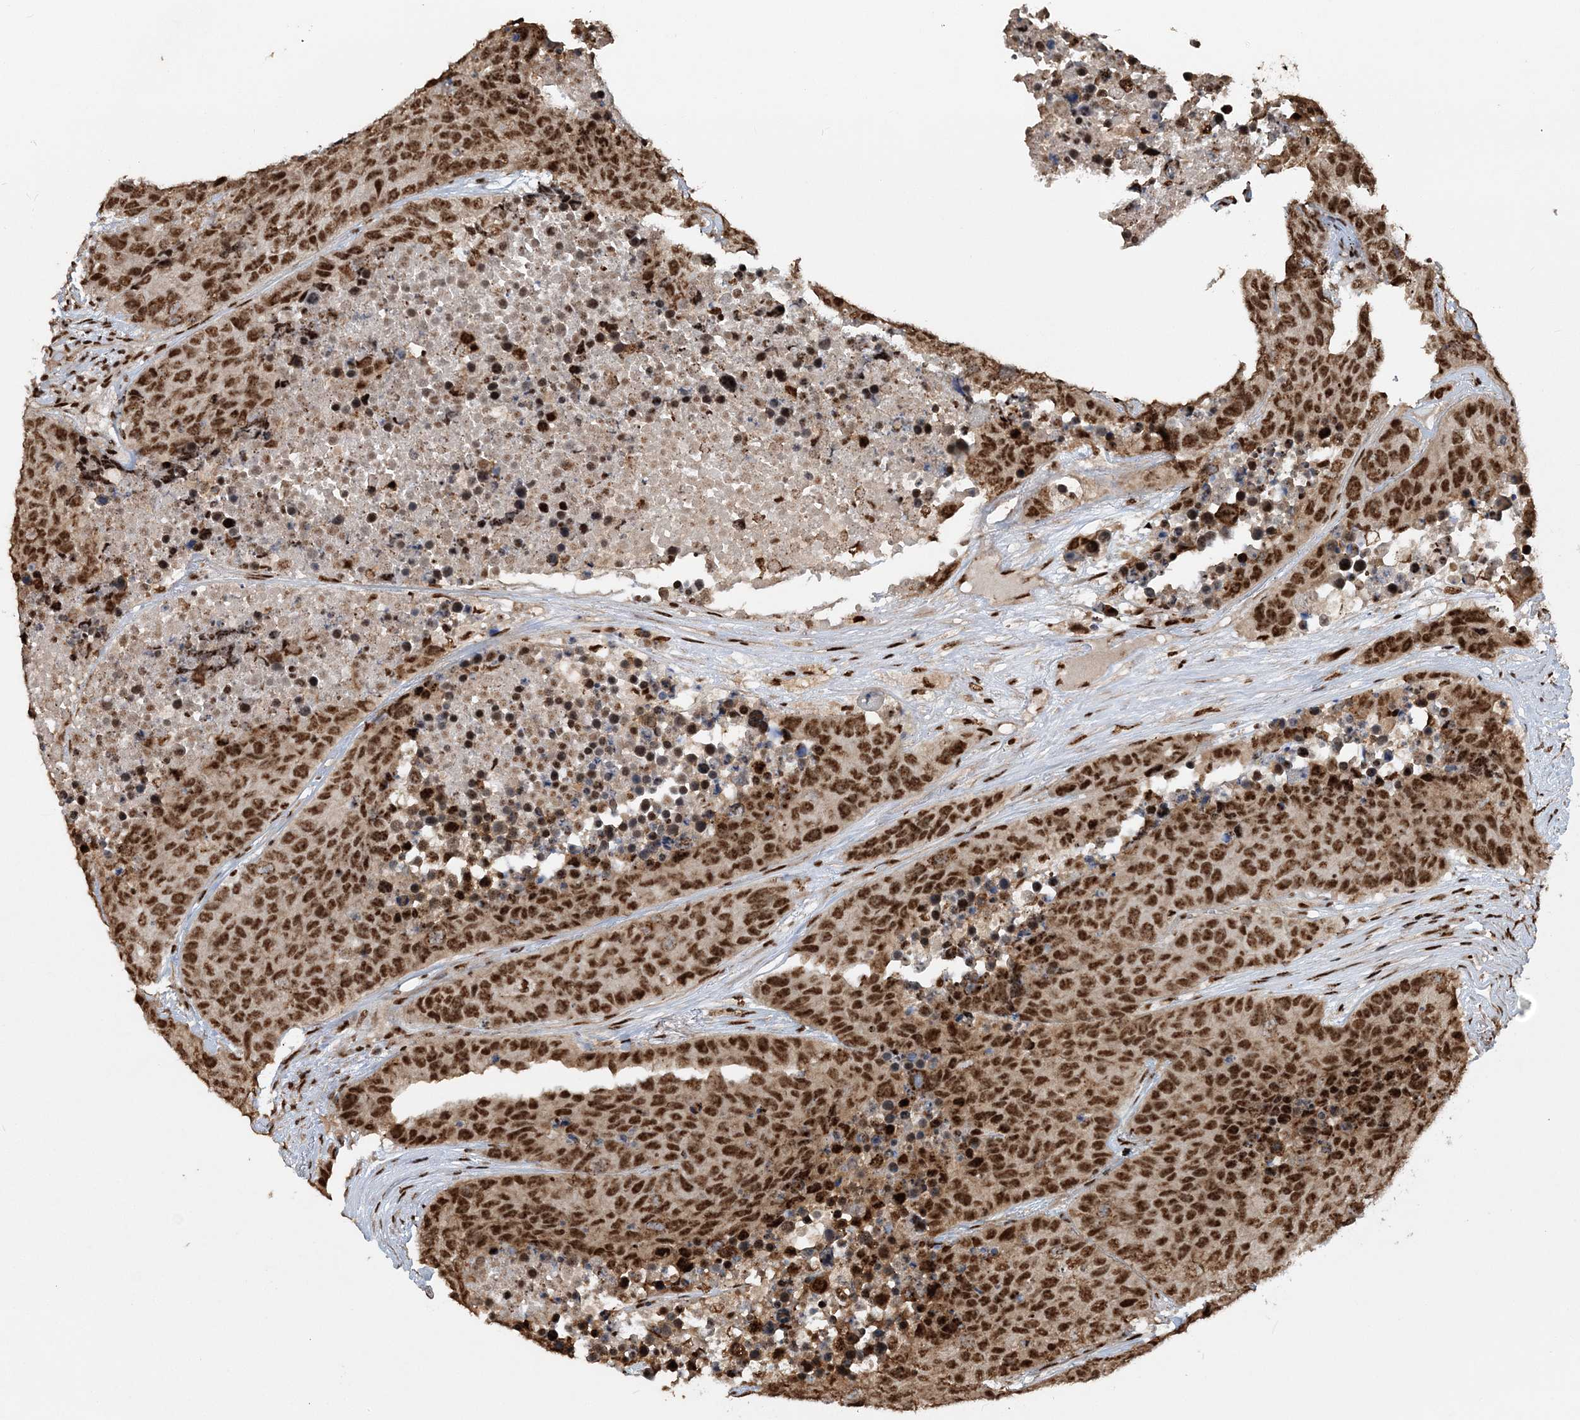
{"staining": {"intensity": "strong", "quantity": ">75%", "location": "nuclear"}, "tissue": "carcinoid", "cell_type": "Tumor cells", "image_type": "cancer", "snomed": [{"axis": "morphology", "description": "Carcinoid, malignant, NOS"}, {"axis": "topography", "description": "Lung"}], "caption": "A brown stain labels strong nuclear positivity of a protein in human carcinoid tumor cells.", "gene": "EXOSC8", "patient": {"sex": "male", "age": 60}}